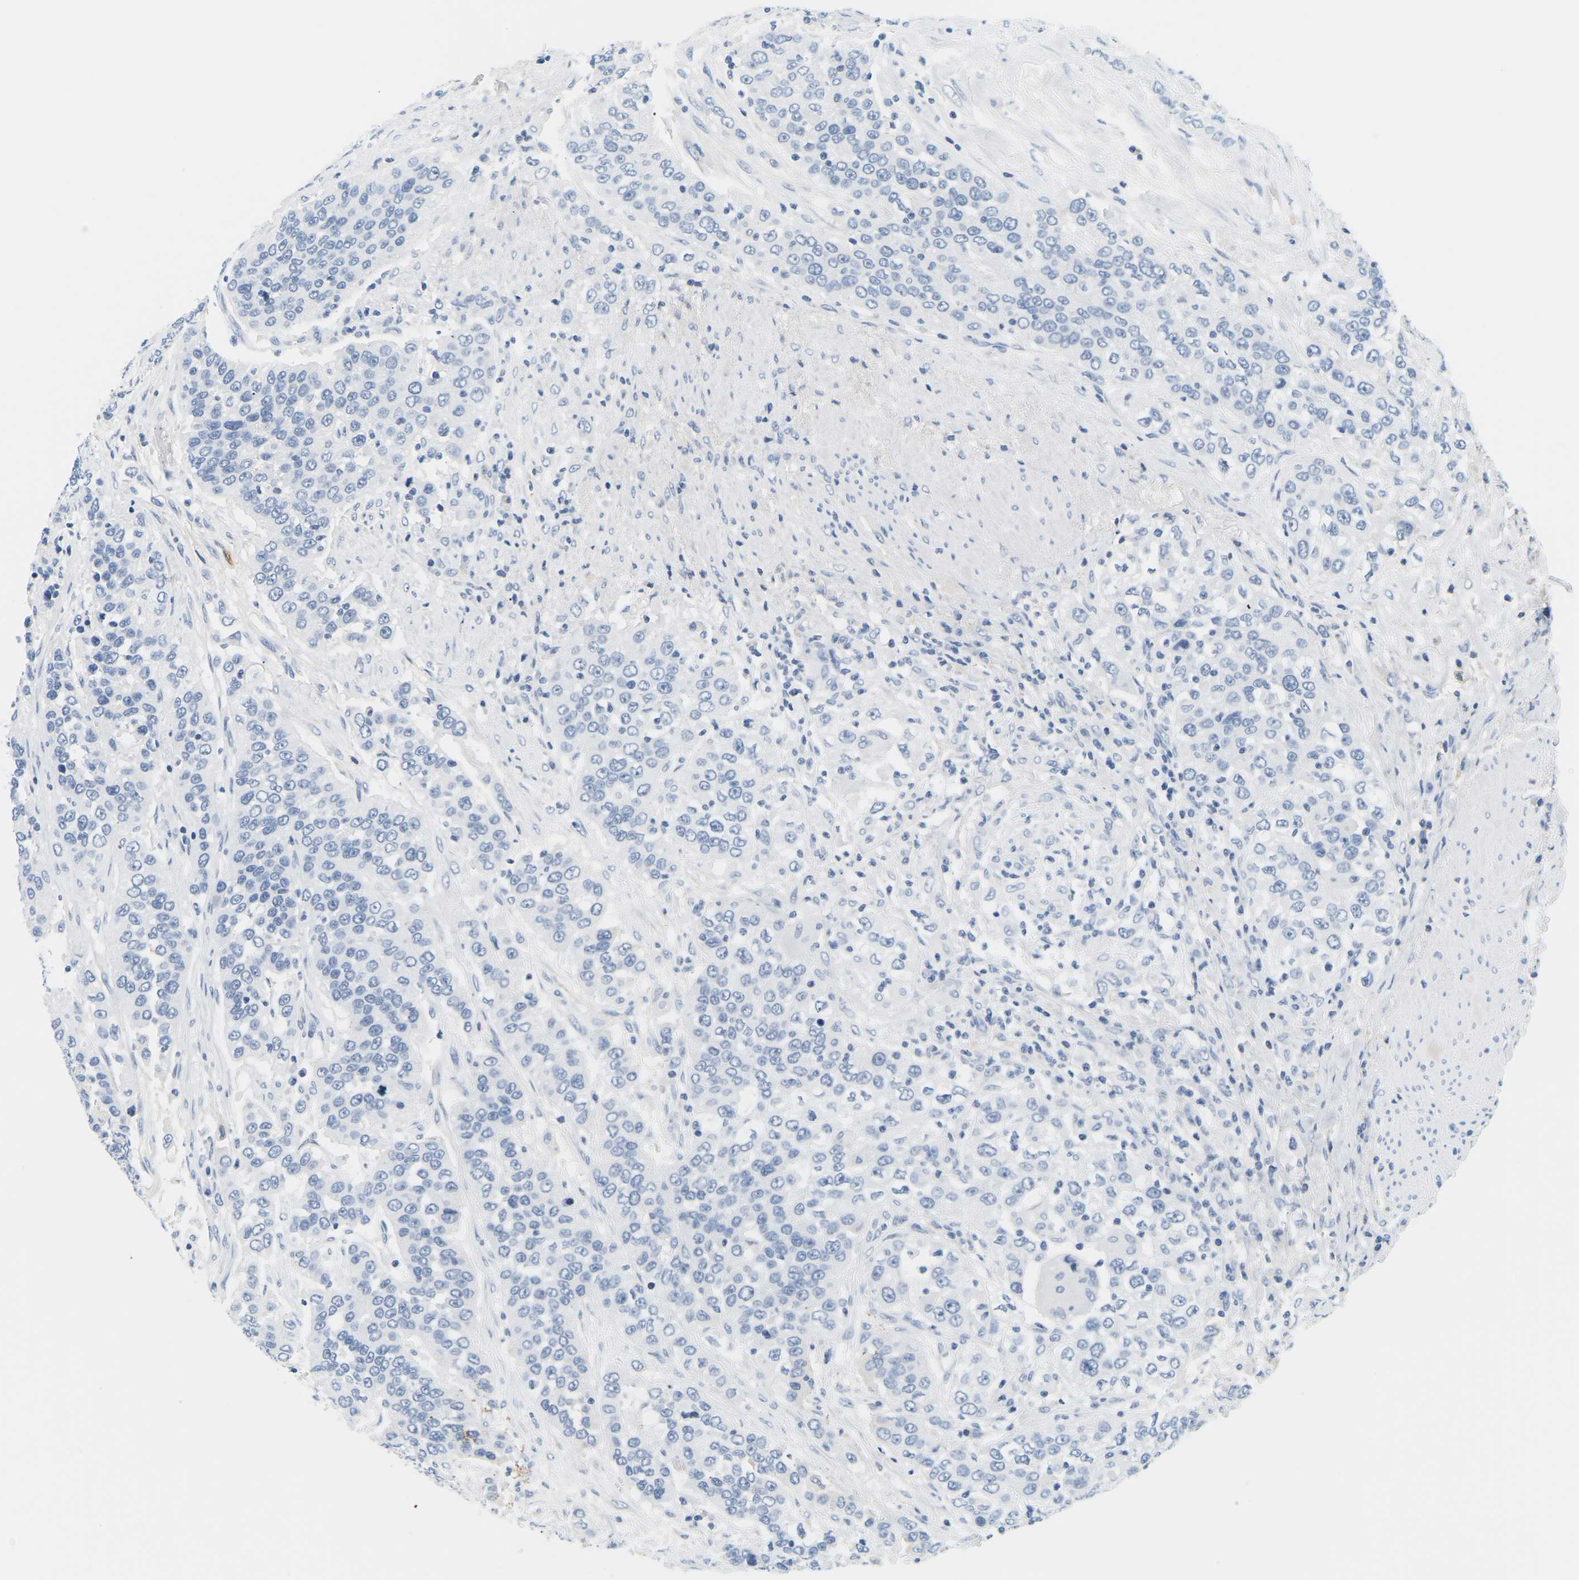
{"staining": {"intensity": "negative", "quantity": "none", "location": "none"}, "tissue": "urothelial cancer", "cell_type": "Tumor cells", "image_type": "cancer", "snomed": [{"axis": "morphology", "description": "Urothelial carcinoma, High grade"}, {"axis": "topography", "description": "Urinary bladder"}], "caption": "Immunohistochemical staining of human urothelial carcinoma (high-grade) displays no significant staining in tumor cells.", "gene": "APOB", "patient": {"sex": "female", "age": 80}}